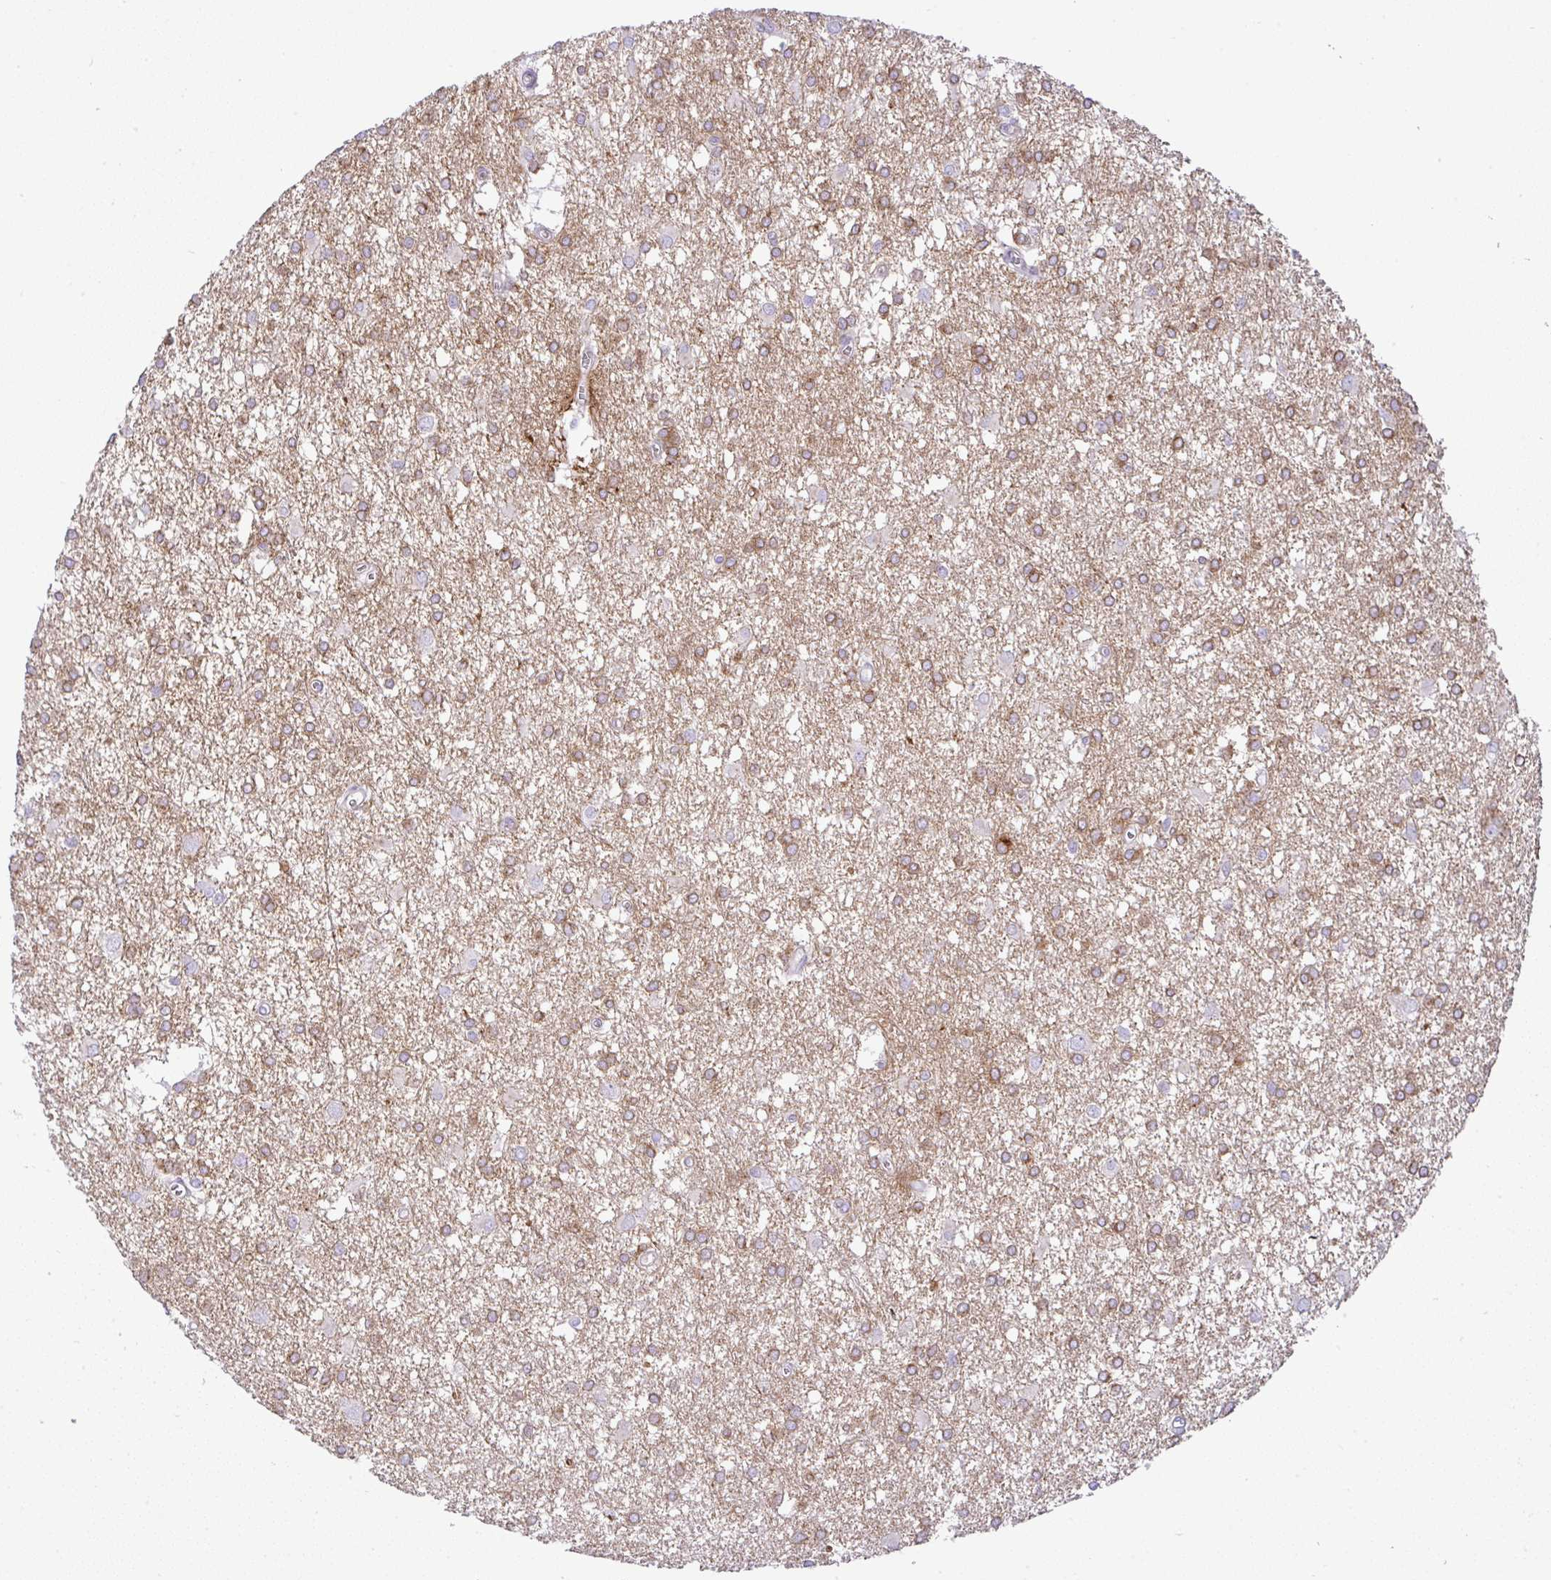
{"staining": {"intensity": "moderate", "quantity": ">75%", "location": "cytoplasmic/membranous"}, "tissue": "glioma", "cell_type": "Tumor cells", "image_type": "cancer", "snomed": [{"axis": "morphology", "description": "Glioma, malignant, High grade"}, {"axis": "topography", "description": "Brain"}], "caption": "High-grade glioma (malignant) stained with a protein marker displays moderate staining in tumor cells.", "gene": "FAM177A1", "patient": {"sex": "male", "age": 48}}